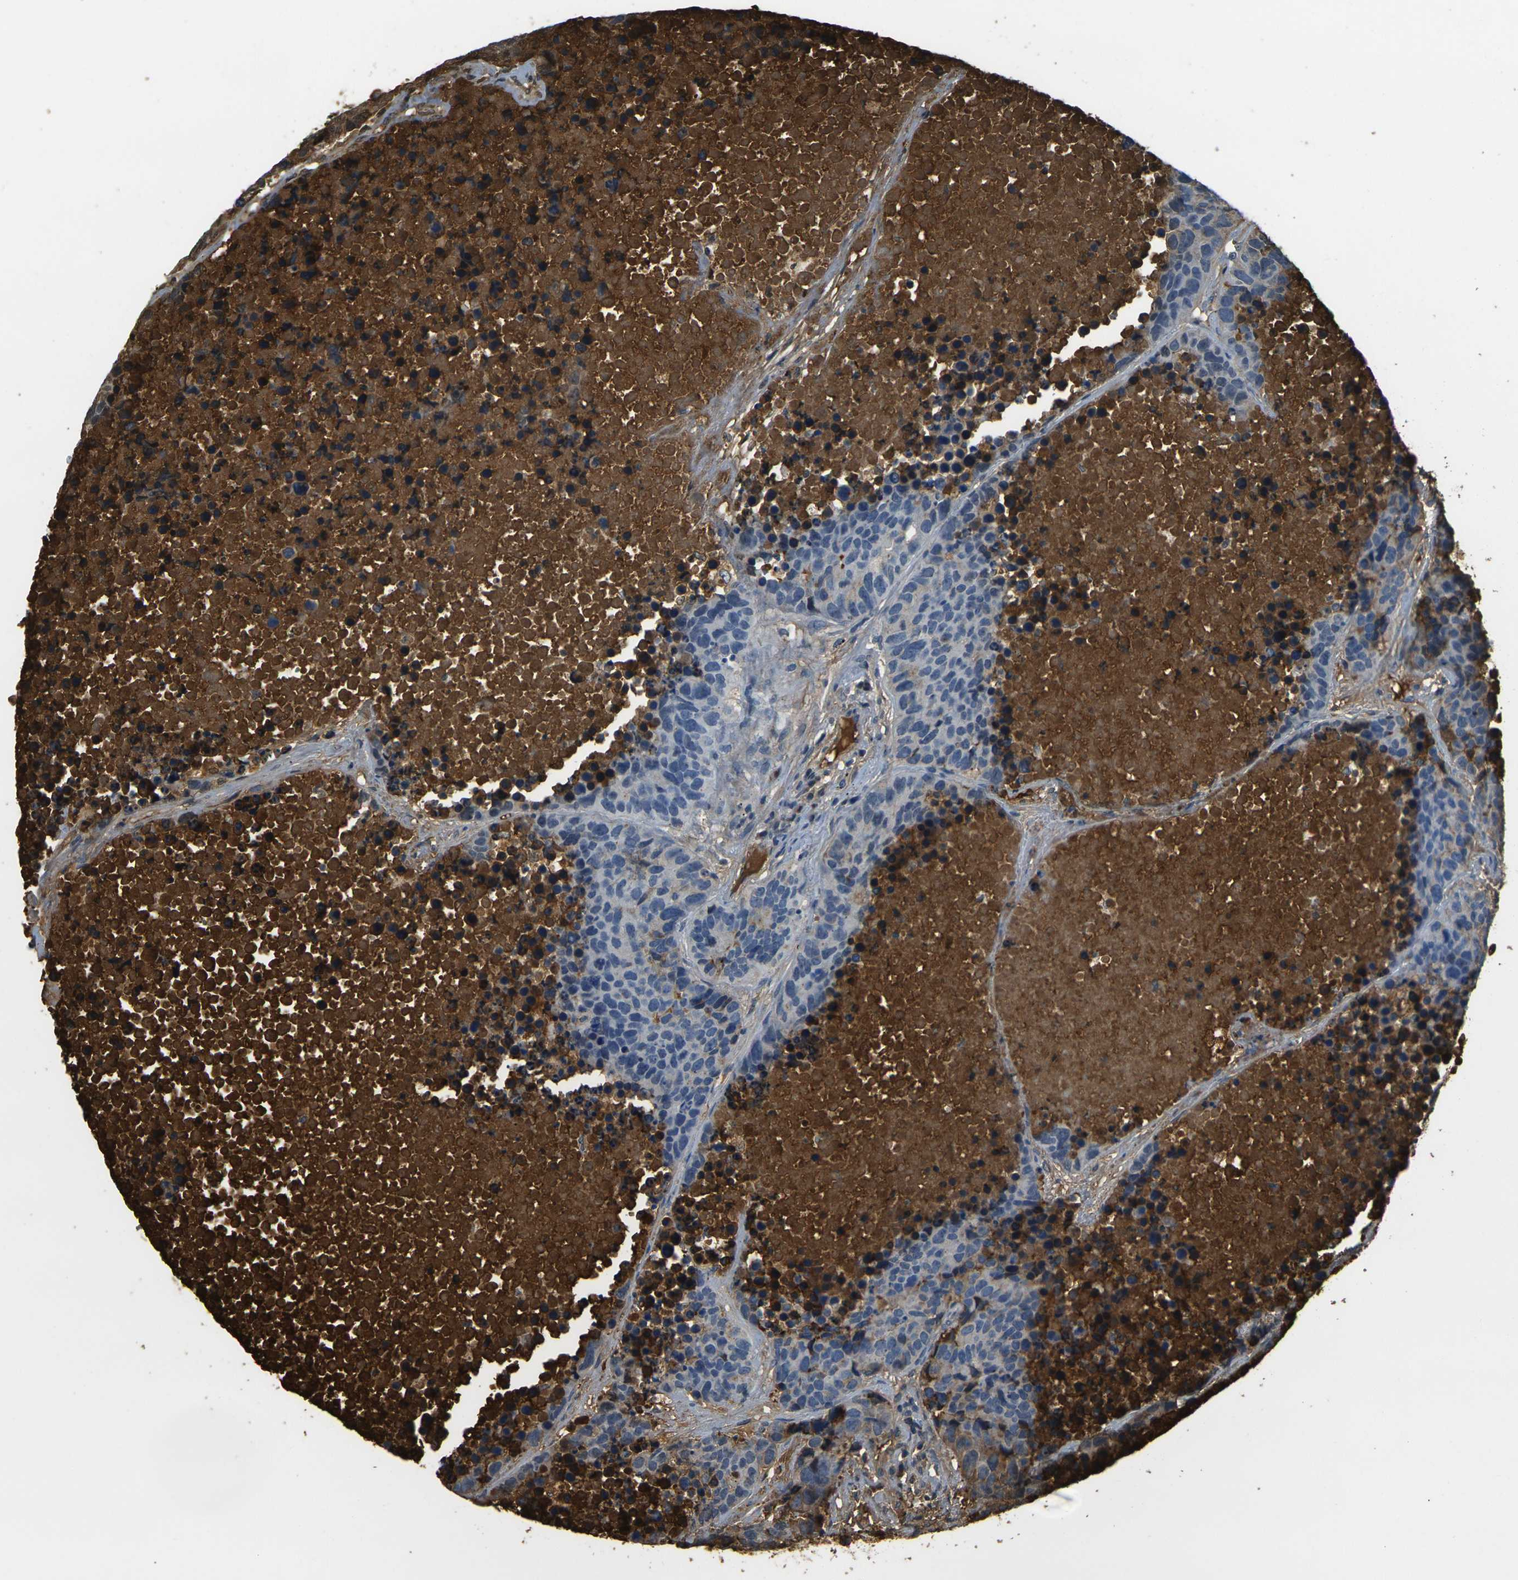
{"staining": {"intensity": "negative", "quantity": "none", "location": "none"}, "tissue": "carcinoid", "cell_type": "Tumor cells", "image_type": "cancer", "snomed": [{"axis": "morphology", "description": "Carcinoid, malignant, NOS"}, {"axis": "topography", "description": "Lung"}], "caption": "IHC photomicrograph of neoplastic tissue: human malignant carcinoid stained with DAB (3,3'-diaminobenzidine) reveals no significant protein staining in tumor cells.", "gene": "PLCD1", "patient": {"sex": "male", "age": 60}}